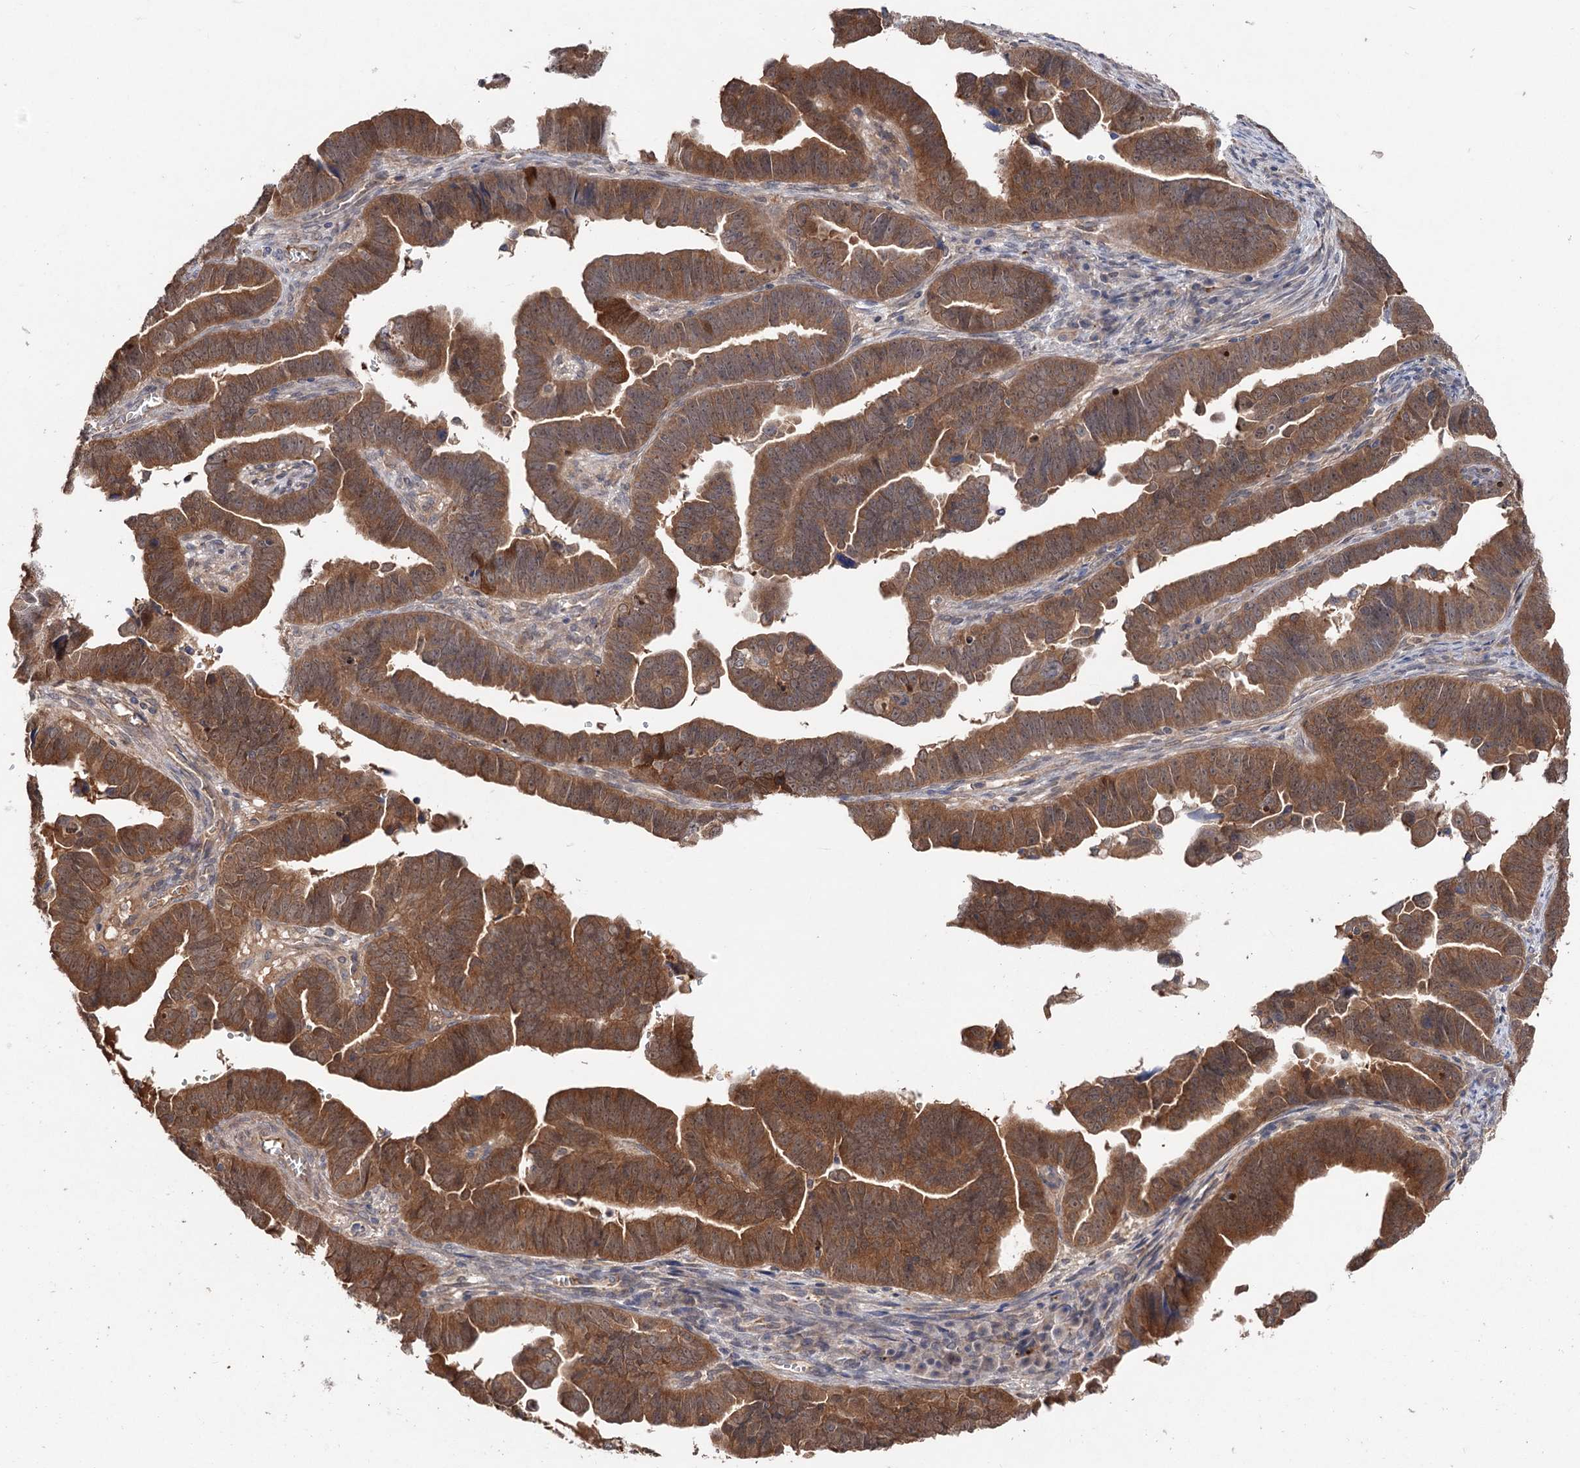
{"staining": {"intensity": "moderate", "quantity": ">75%", "location": "cytoplasmic/membranous,nuclear"}, "tissue": "endometrial cancer", "cell_type": "Tumor cells", "image_type": "cancer", "snomed": [{"axis": "morphology", "description": "Adenocarcinoma, NOS"}, {"axis": "topography", "description": "Endometrium"}], "caption": "DAB immunohistochemical staining of adenocarcinoma (endometrial) reveals moderate cytoplasmic/membranous and nuclear protein expression in about >75% of tumor cells.", "gene": "NUDCD2", "patient": {"sex": "female", "age": 75}}